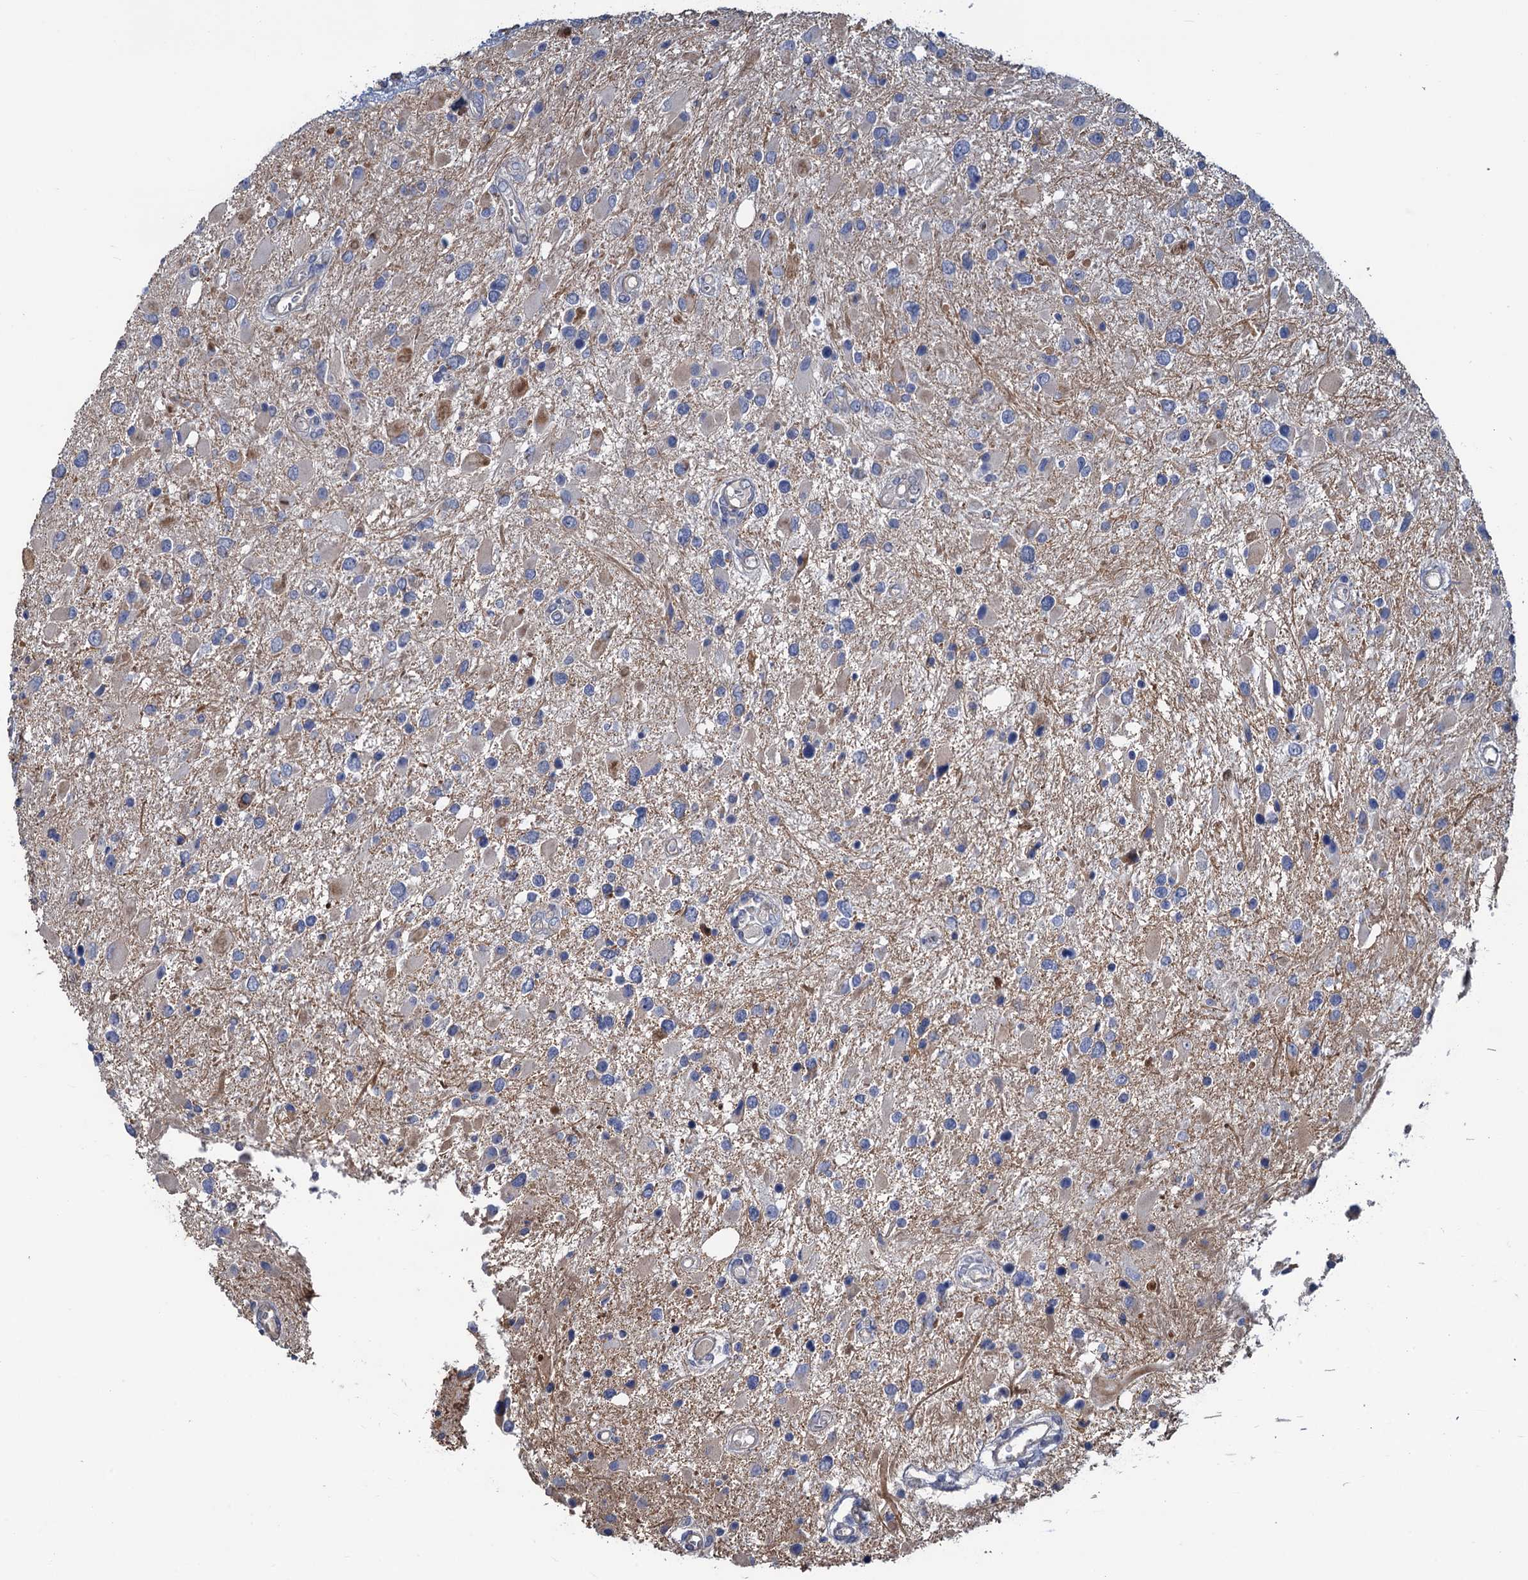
{"staining": {"intensity": "negative", "quantity": "none", "location": "none"}, "tissue": "glioma", "cell_type": "Tumor cells", "image_type": "cancer", "snomed": [{"axis": "morphology", "description": "Glioma, malignant, High grade"}, {"axis": "topography", "description": "Brain"}], "caption": "A high-resolution micrograph shows immunohistochemistry (IHC) staining of glioma, which exhibits no significant expression in tumor cells. (Brightfield microscopy of DAB (3,3'-diaminobenzidine) immunohistochemistry (IHC) at high magnification).", "gene": "SMCO3", "patient": {"sex": "male", "age": 53}}